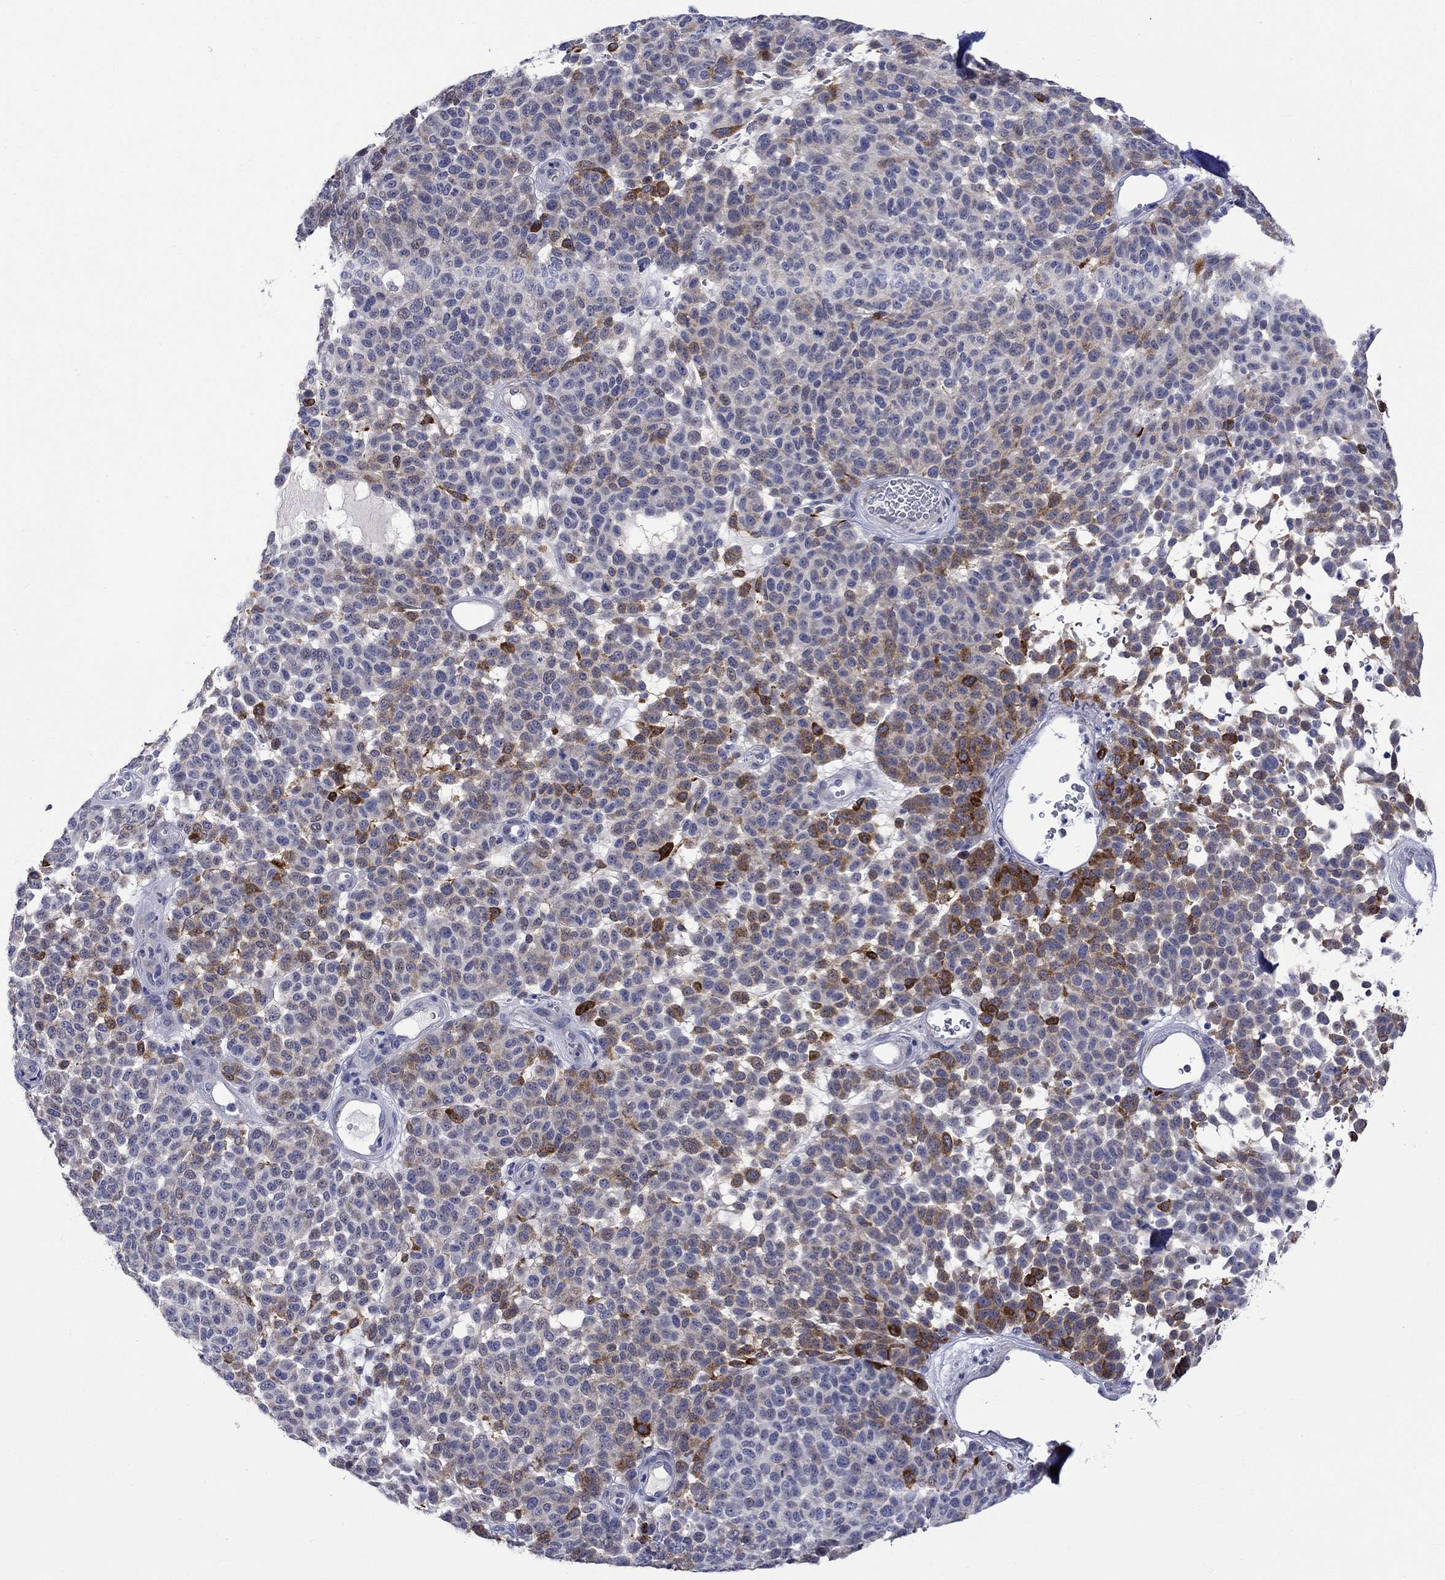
{"staining": {"intensity": "strong", "quantity": "<25%", "location": "cytoplasmic/membranous"}, "tissue": "melanoma", "cell_type": "Tumor cells", "image_type": "cancer", "snomed": [{"axis": "morphology", "description": "Malignant melanoma, NOS"}, {"axis": "topography", "description": "Skin"}], "caption": "Protein expression analysis of human malignant melanoma reveals strong cytoplasmic/membranous staining in about <25% of tumor cells. The staining was performed using DAB (3,3'-diaminobenzidine), with brown indicating positive protein expression. Nuclei are stained blue with hematoxylin.", "gene": "CRYAB", "patient": {"sex": "male", "age": 59}}